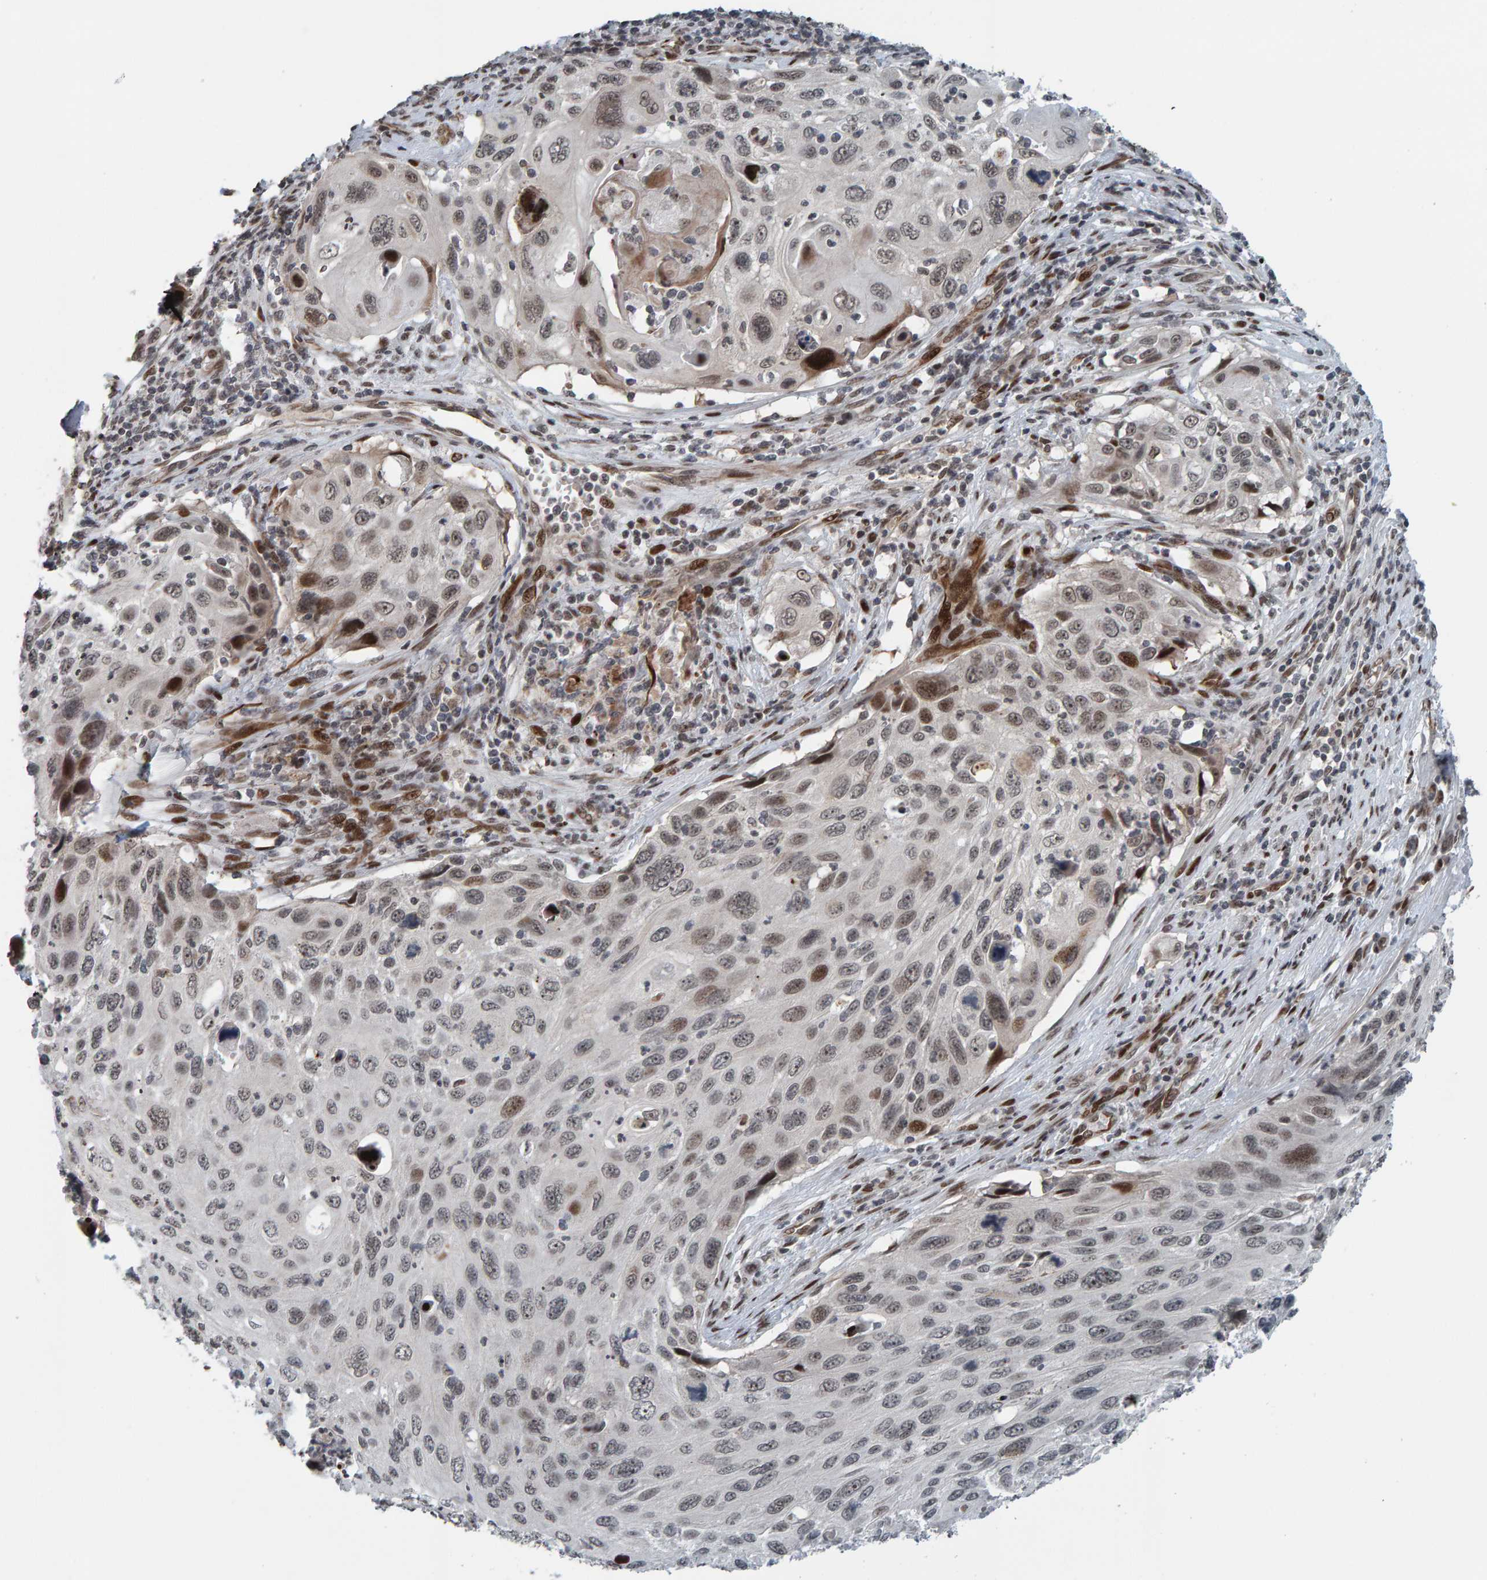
{"staining": {"intensity": "weak", "quantity": "25%-75%", "location": "nuclear"}, "tissue": "cervical cancer", "cell_type": "Tumor cells", "image_type": "cancer", "snomed": [{"axis": "morphology", "description": "Squamous cell carcinoma, NOS"}, {"axis": "topography", "description": "Cervix"}], "caption": "Brown immunohistochemical staining in human cervical cancer (squamous cell carcinoma) displays weak nuclear positivity in approximately 25%-75% of tumor cells.", "gene": "ZNF366", "patient": {"sex": "female", "age": 70}}